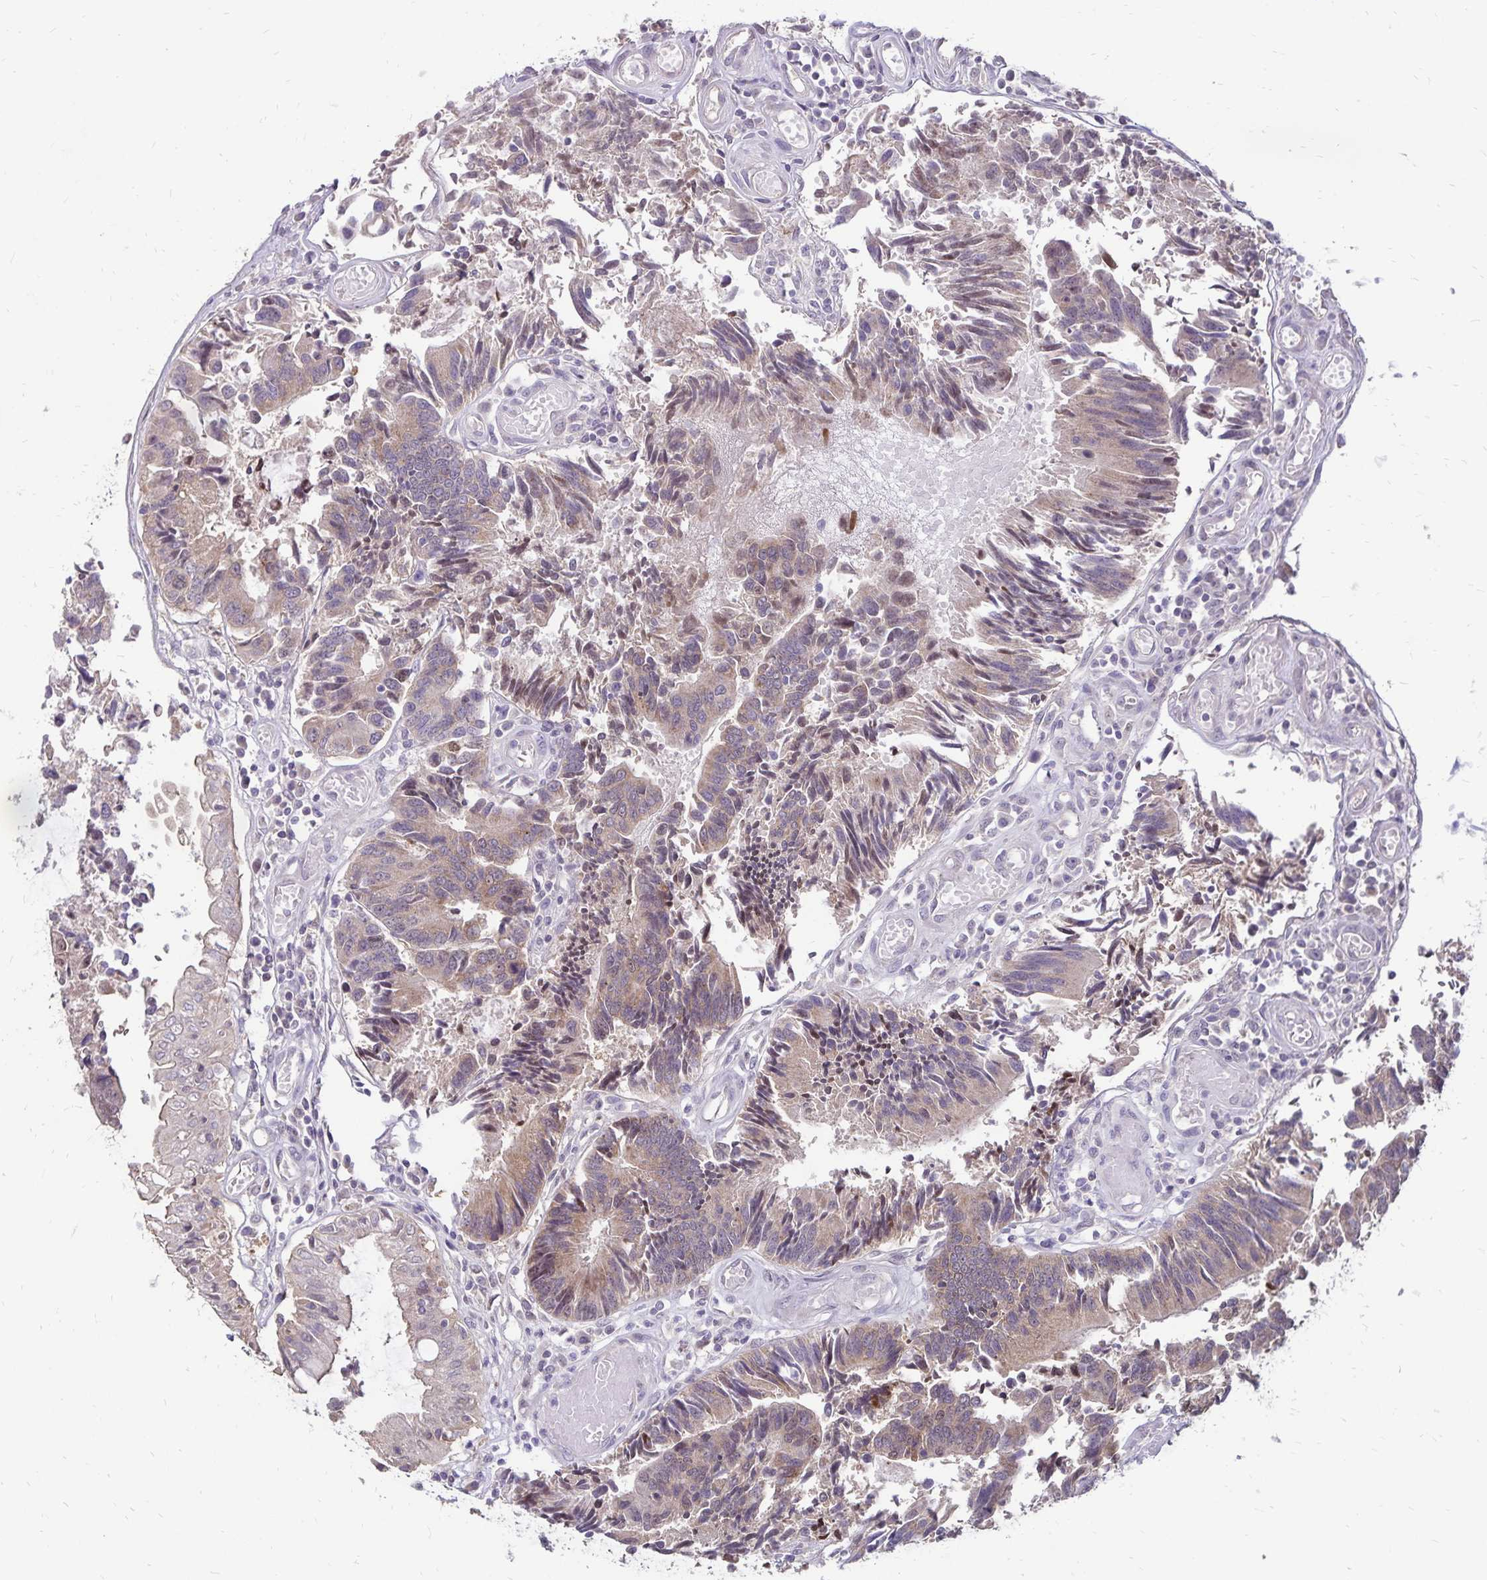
{"staining": {"intensity": "weak", "quantity": ">75%", "location": "cytoplasmic/membranous"}, "tissue": "colorectal cancer", "cell_type": "Tumor cells", "image_type": "cancer", "snomed": [{"axis": "morphology", "description": "Adenocarcinoma, NOS"}, {"axis": "topography", "description": "Colon"}], "caption": "The image exhibits immunohistochemical staining of adenocarcinoma (colorectal). There is weak cytoplasmic/membranous staining is present in approximately >75% of tumor cells.", "gene": "POLB", "patient": {"sex": "female", "age": 67}}